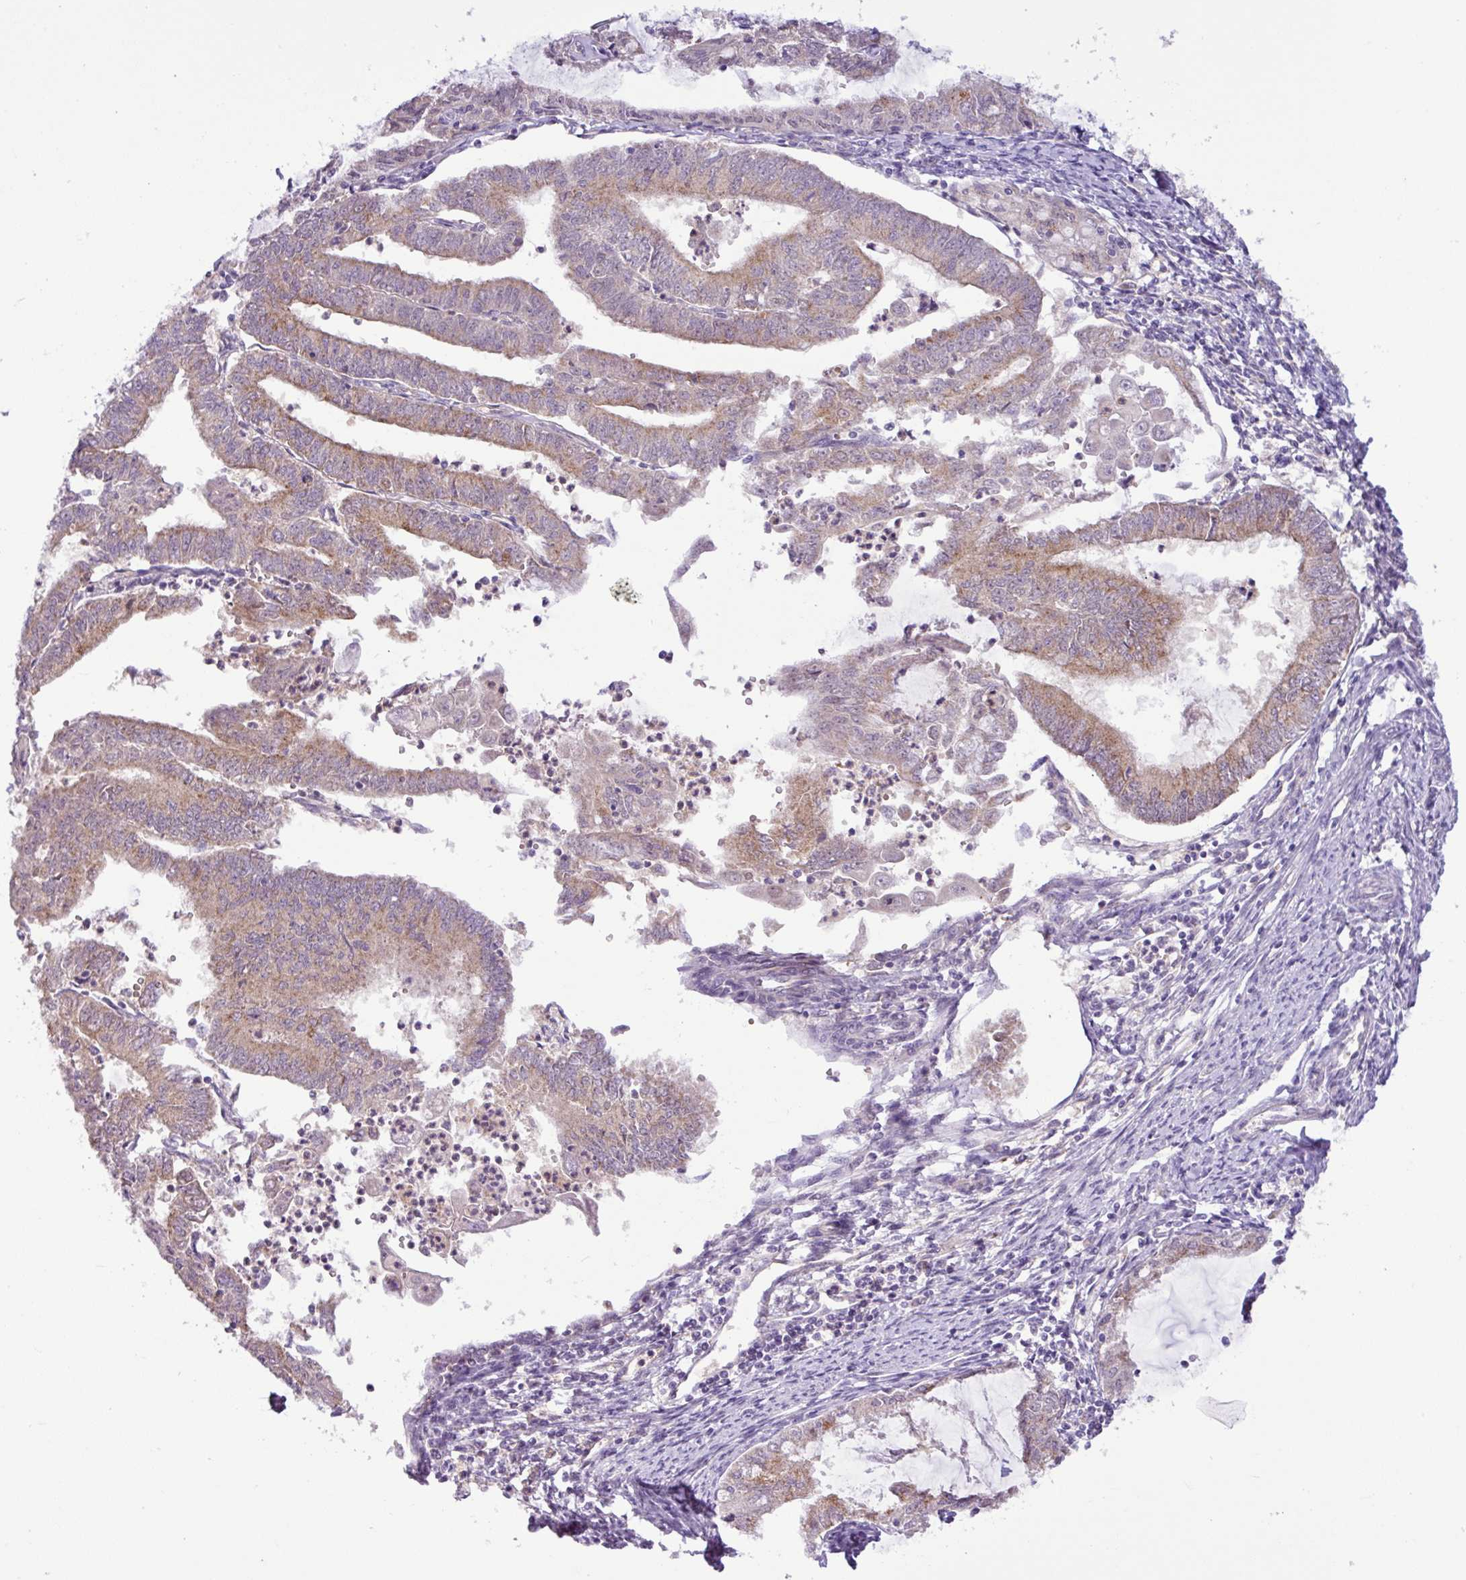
{"staining": {"intensity": "moderate", "quantity": ">75%", "location": "cytoplasmic/membranous"}, "tissue": "endometrial cancer", "cell_type": "Tumor cells", "image_type": "cancer", "snomed": [{"axis": "morphology", "description": "Adenocarcinoma, NOS"}, {"axis": "topography", "description": "Endometrium"}], "caption": "Immunohistochemistry (IHC) staining of endometrial cancer, which reveals medium levels of moderate cytoplasmic/membranous staining in approximately >75% of tumor cells indicating moderate cytoplasmic/membranous protein expression. The staining was performed using DAB (3,3'-diaminobenzidine) (brown) for protein detection and nuclei were counterstained in hematoxylin (blue).", "gene": "TONSL", "patient": {"sex": "female", "age": 70}}